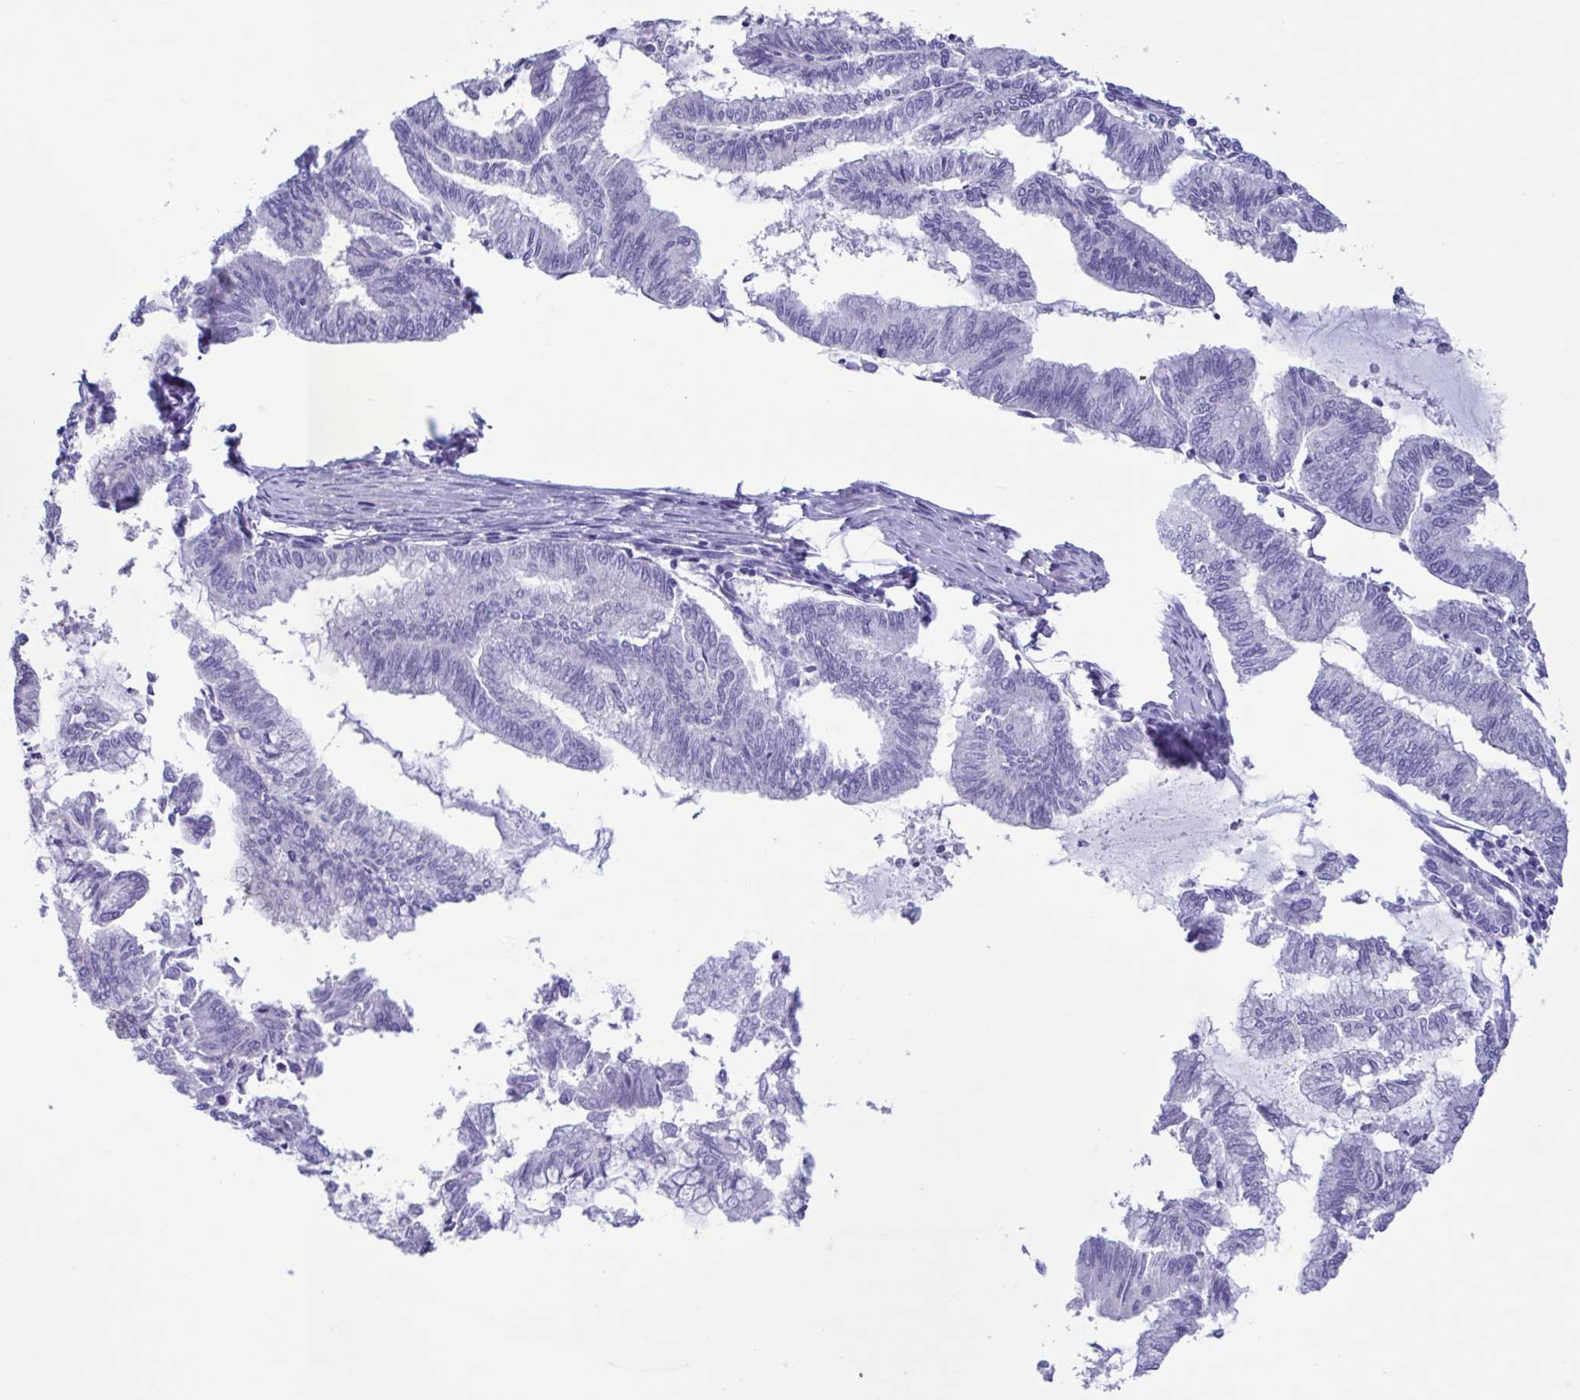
{"staining": {"intensity": "negative", "quantity": "none", "location": "none"}, "tissue": "endometrial cancer", "cell_type": "Tumor cells", "image_type": "cancer", "snomed": [{"axis": "morphology", "description": "Adenocarcinoma, NOS"}, {"axis": "topography", "description": "Endometrium"}], "caption": "DAB (3,3'-diaminobenzidine) immunohistochemical staining of endometrial cancer (adenocarcinoma) displays no significant staining in tumor cells.", "gene": "TSPY2", "patient": {"sex": "female", "age": 79}}